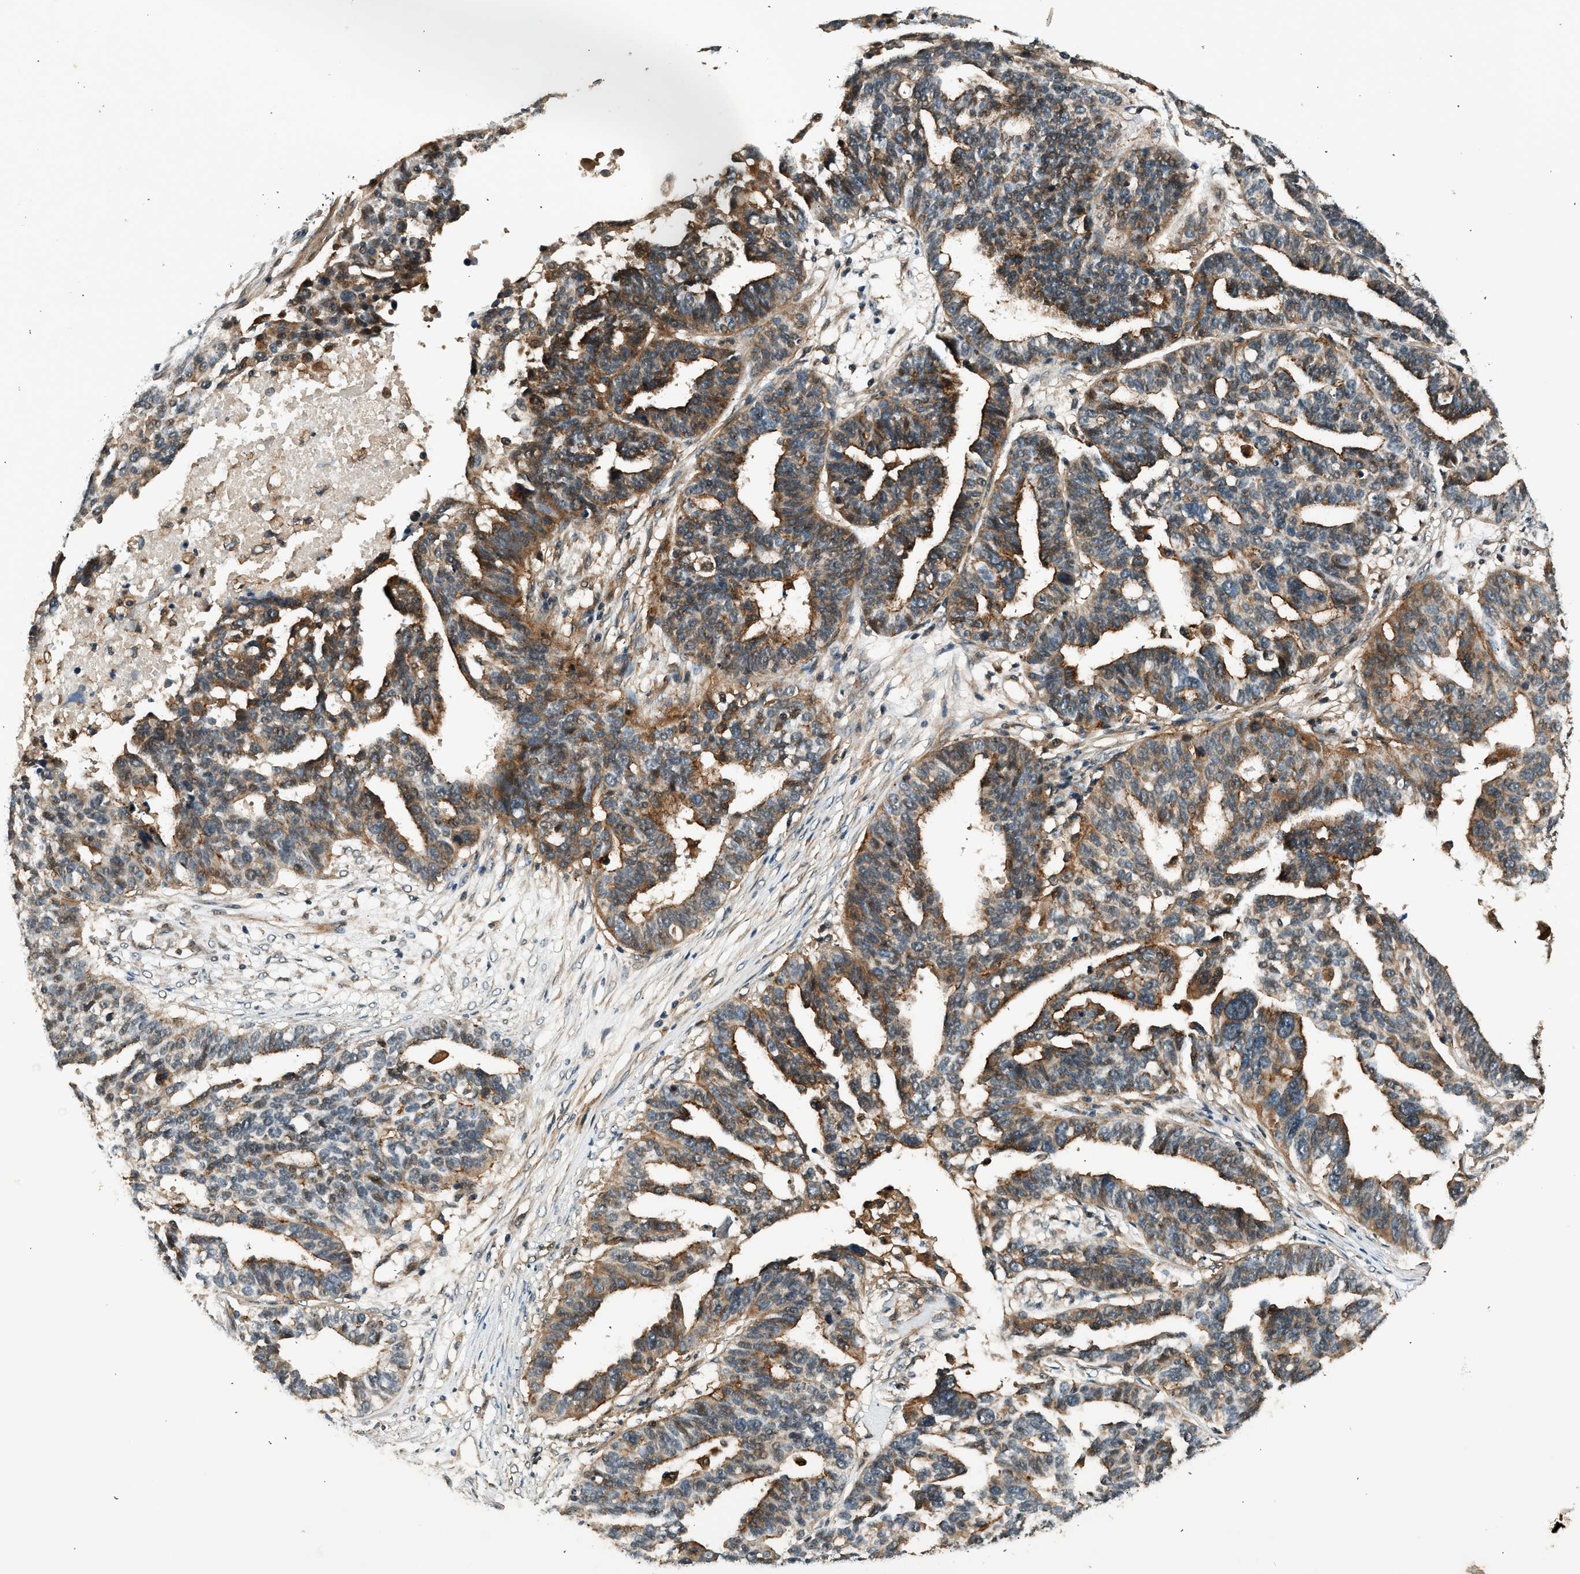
{"staining": {"intensity": "strong", "quantity": ">75%", "location": "cytoplasmic/membranous"}, "tissue": "ovarian cancer", "cell_type": "Tumor cells", "image_type": "cancer", "snomed": [{"axis": "morphology", "description": "Cystadenocarcinoma, serous, NOS"}, {"axis": "topography", "description": "Ovary"}], "caption": "Protein expression analysis of ovarian cancer demonstrates strong cytoplasmic/membranous expression in about >75% of tumor cells. (IHC, brightfield microscopy, high magnification).", "gene": "ARHGEF11", "patient": {"sex": "female", "age": 59}}